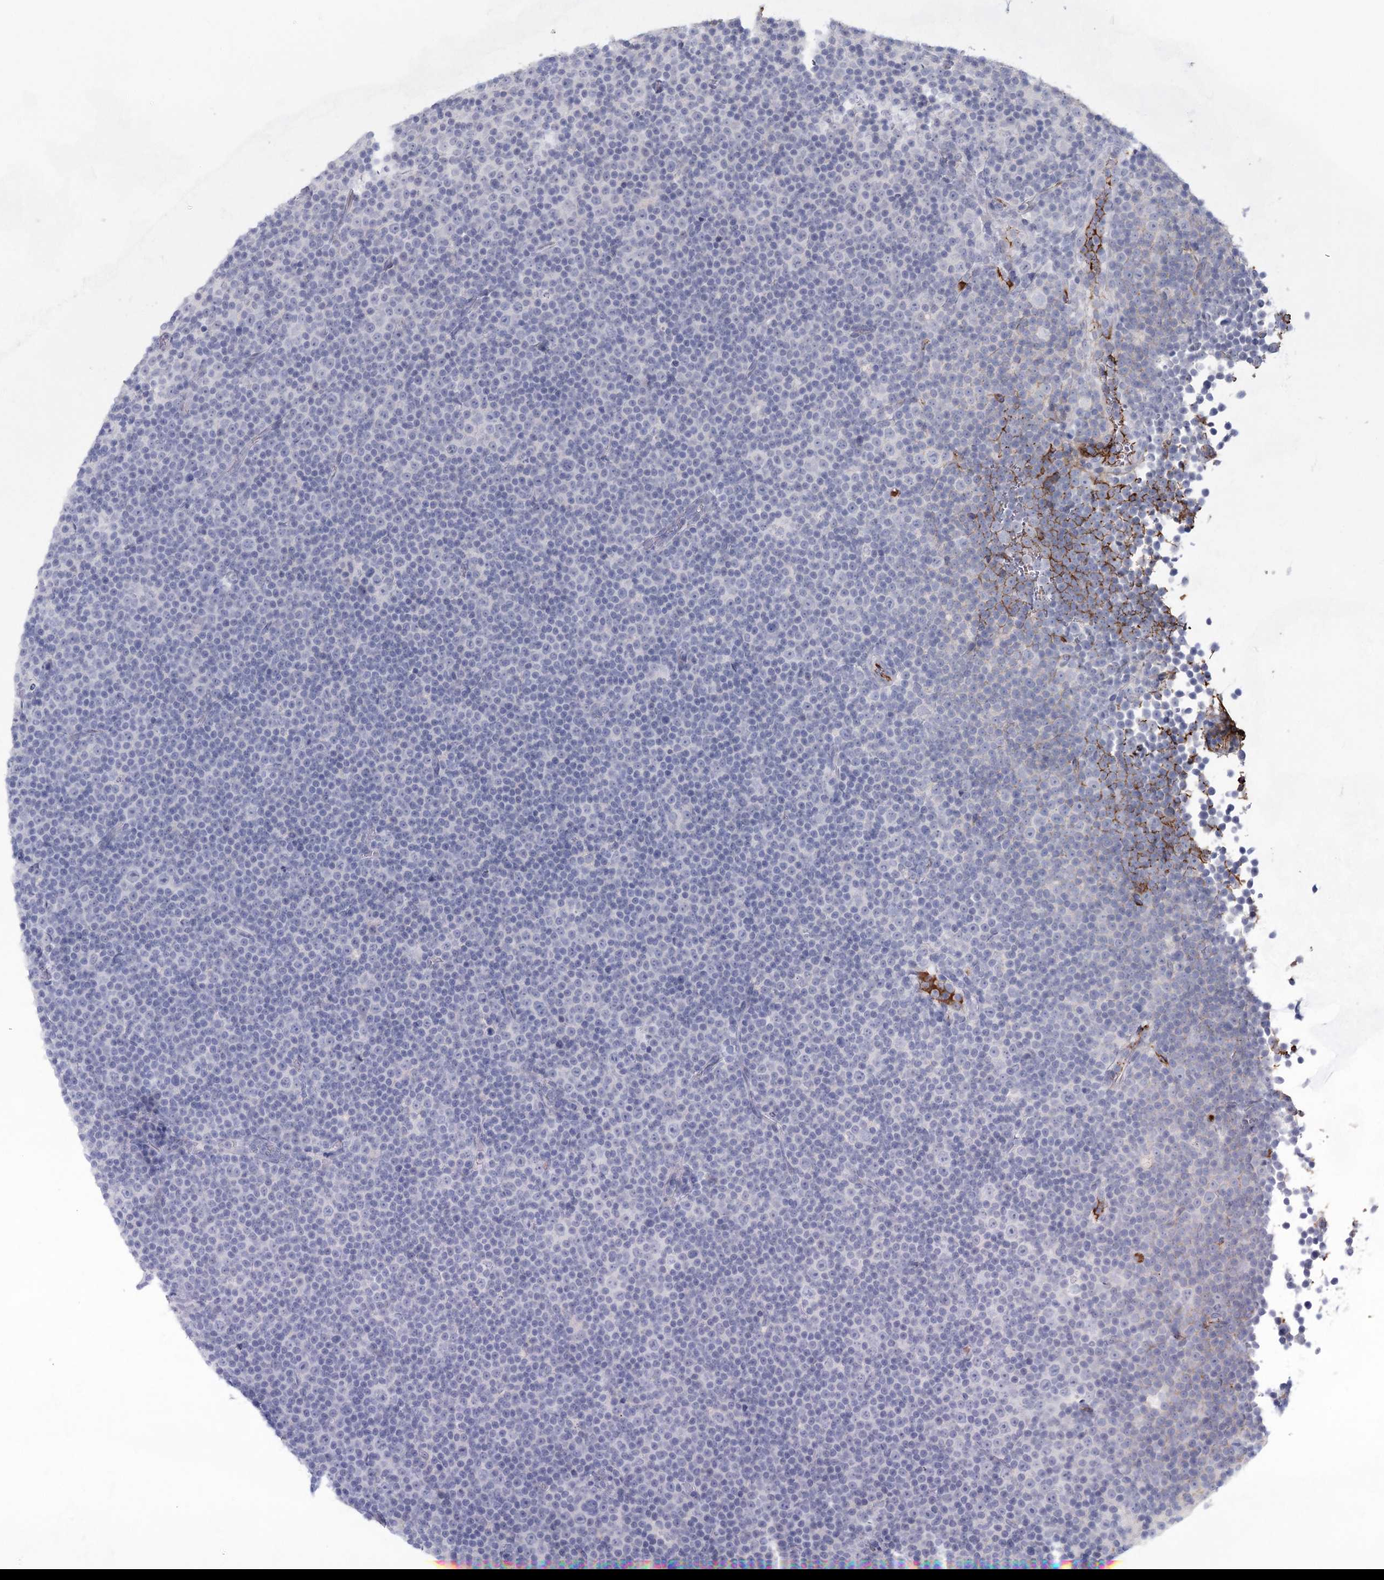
{"staining": {"intensity": "negative", "quantity": "none", "location": "none"}, "tissue": "lymphoma", "cell_type": "Tumor cells", "image_type": "cancer", "snomed": [{"axis": "morphology", "description": "Malignant lymphoma, non-Hodgkin's type, Low grade"}, {"axis": "topography", "description": "Lymph node"}], "caption": "This is a micrograph of IHC staining of malignant lymphoma, non-Hodgkin's type (low-grade), which shows no expression in tumor cells.", "gene": "TASOR2", "patient": {"sex": "female", "age": 67}}